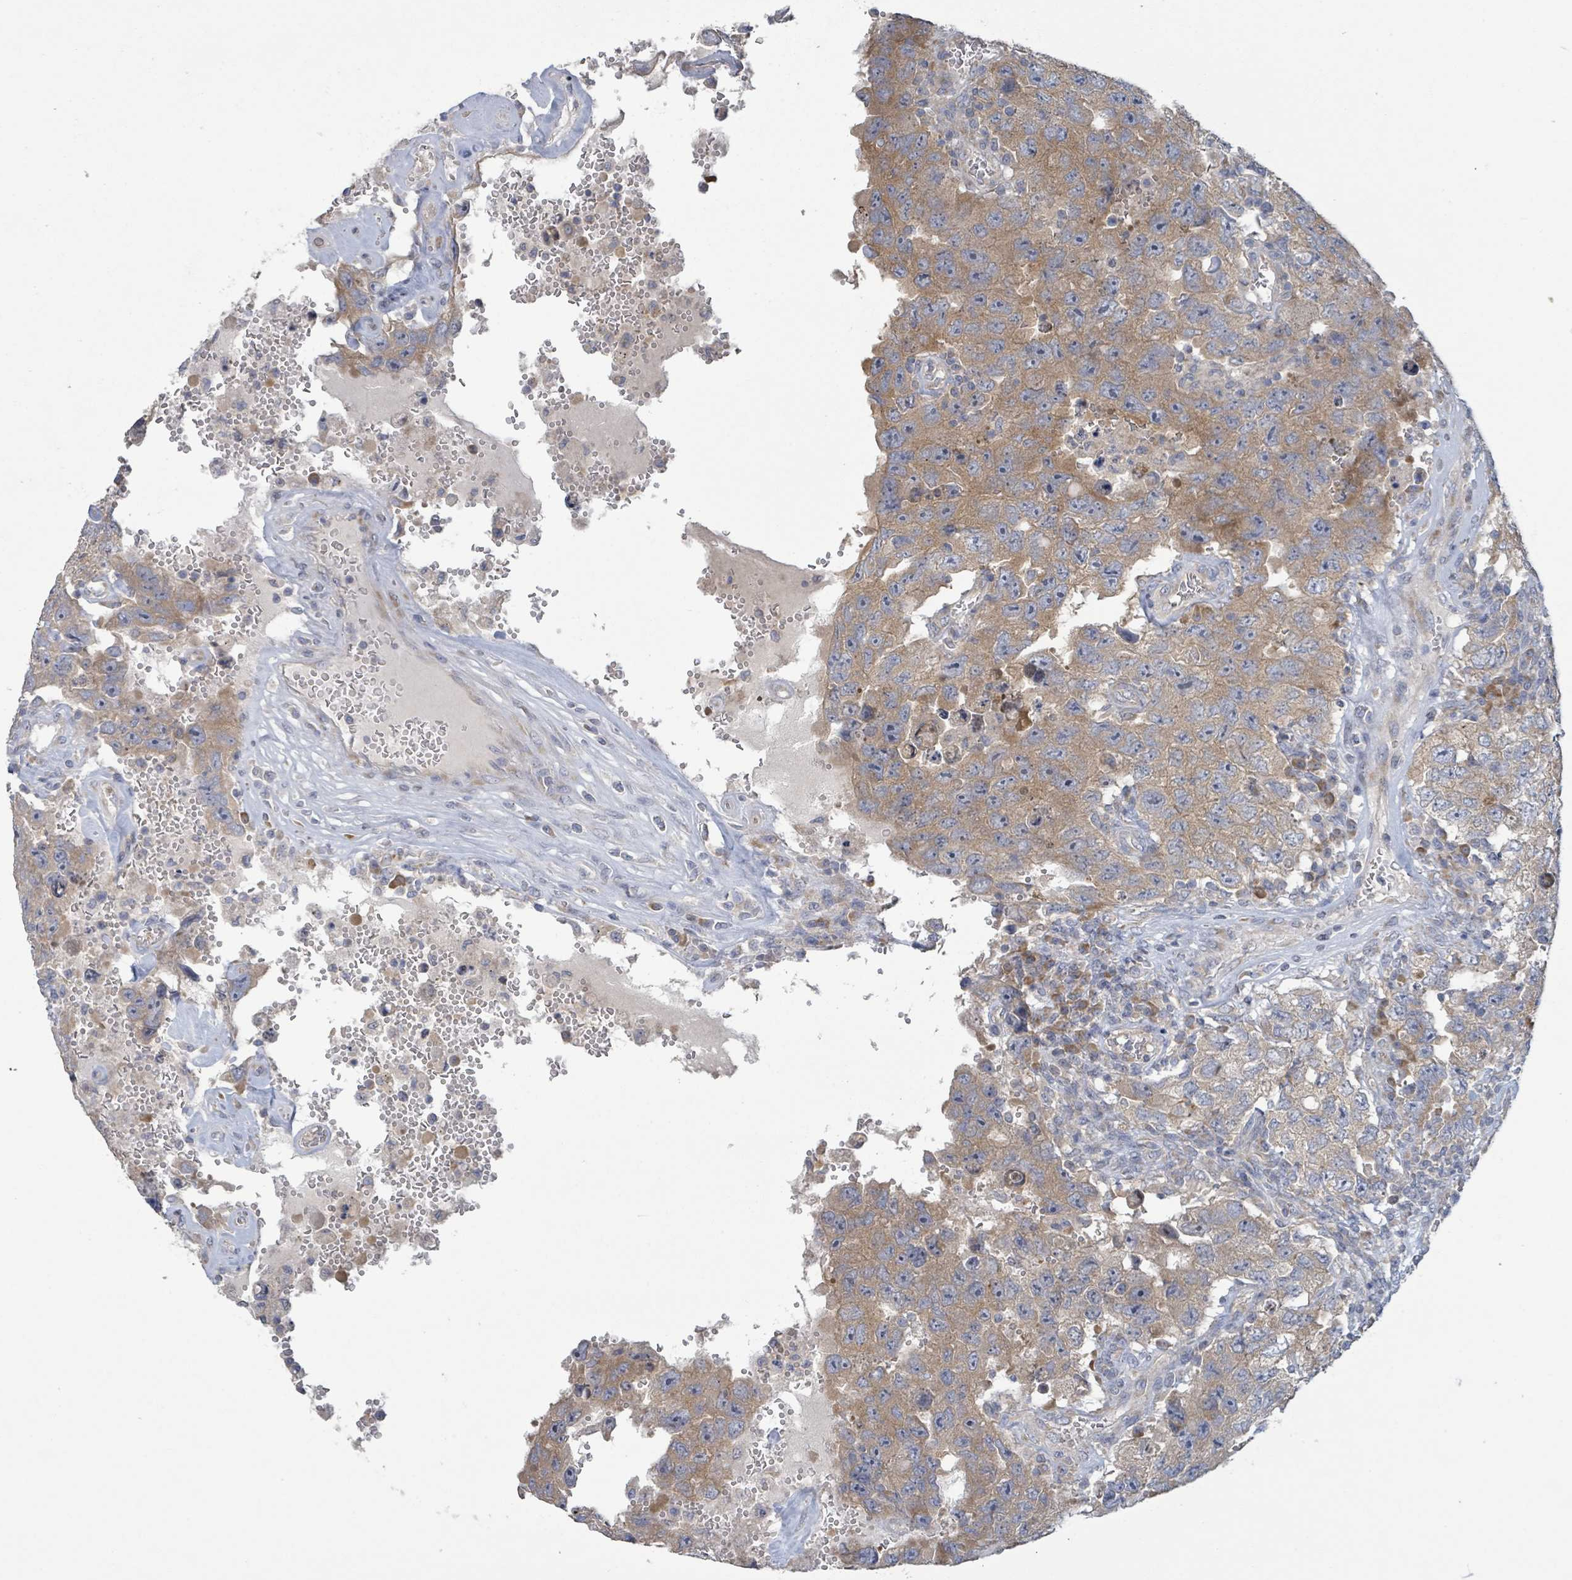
{"staining": {"intensity": "moderate", "quantity": ">75%", "location": "cytoplasmic/membranous"}, "tissue": "testis cancer", "cell_type": "Tumor cells", "image_type": "cancer", "snomed": [{"axis": "morphology", "description": "Carcinoma, Embryonal, NOS"}, {"axis": "topography", "description": "Testis"}], "caption": "Immunohistochemistry photomicrograph of neoplastic tissue: human testis cancer (embryonal carcinoma) stained using immunohistochemistry (IHC) reveals medium levels of moderate protein expression localized specifically in the cytoplasmic/membranous of tumor cells, appearing as a cytoplasmic/membranous brown color.", "gene": "RPL32", "patient": {"sex": "male", "age": 26}}